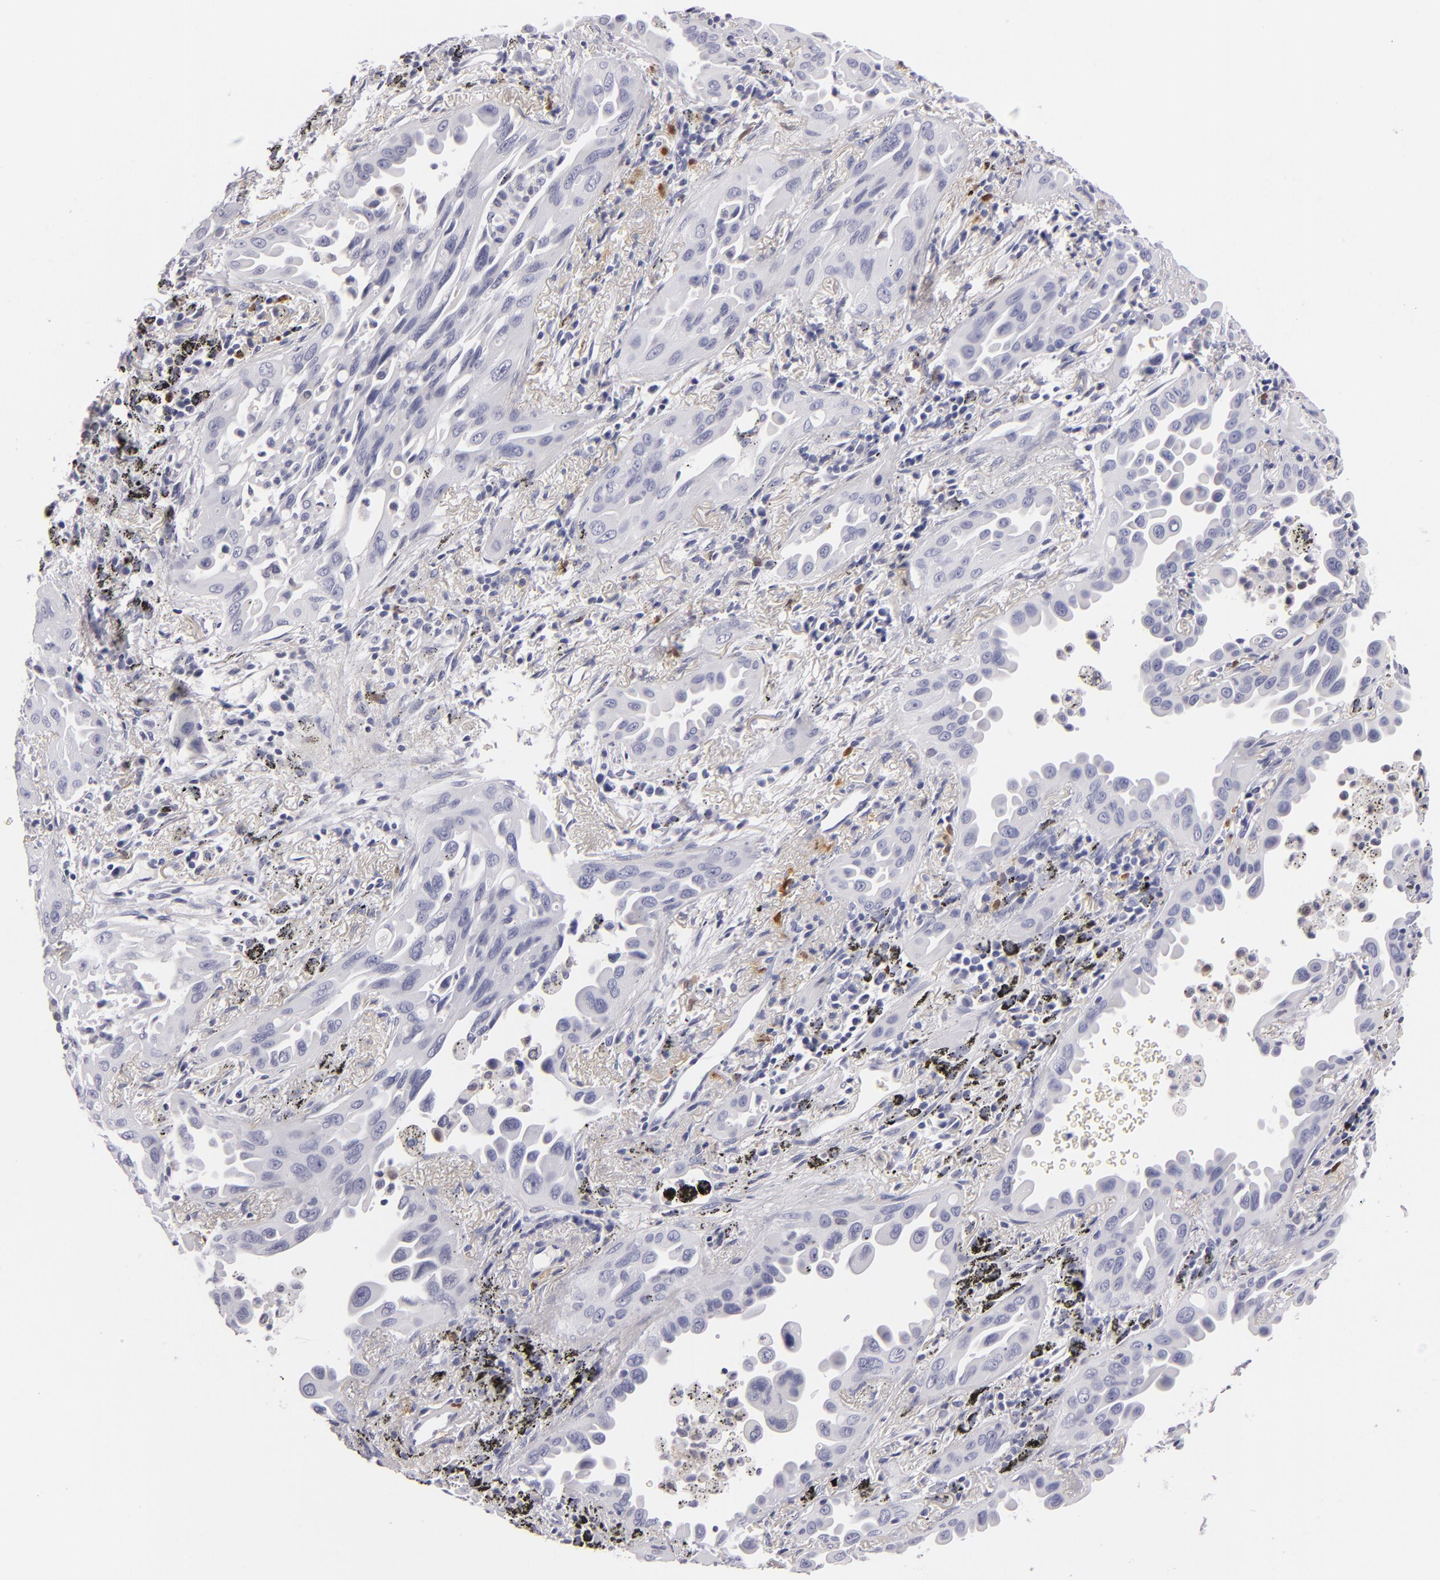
{"staining": {"intensity": "negative", "quantity": "none", "location": "none"}, "tissue": "lung cancer", "cell_type": "Tumor cells", "image_type": "cancer", "snomed": [{"axis": "morphology", "description": "Adenocarcinoma, NOS"}, {"axis": "topography", "description": "Lung"}], "caption": "Lung cancer was stained to show a protein in brown. There is no significant expression in tumor cells.", "gene": "F13A1", "patient": {"sex": "male", "age": 68}}